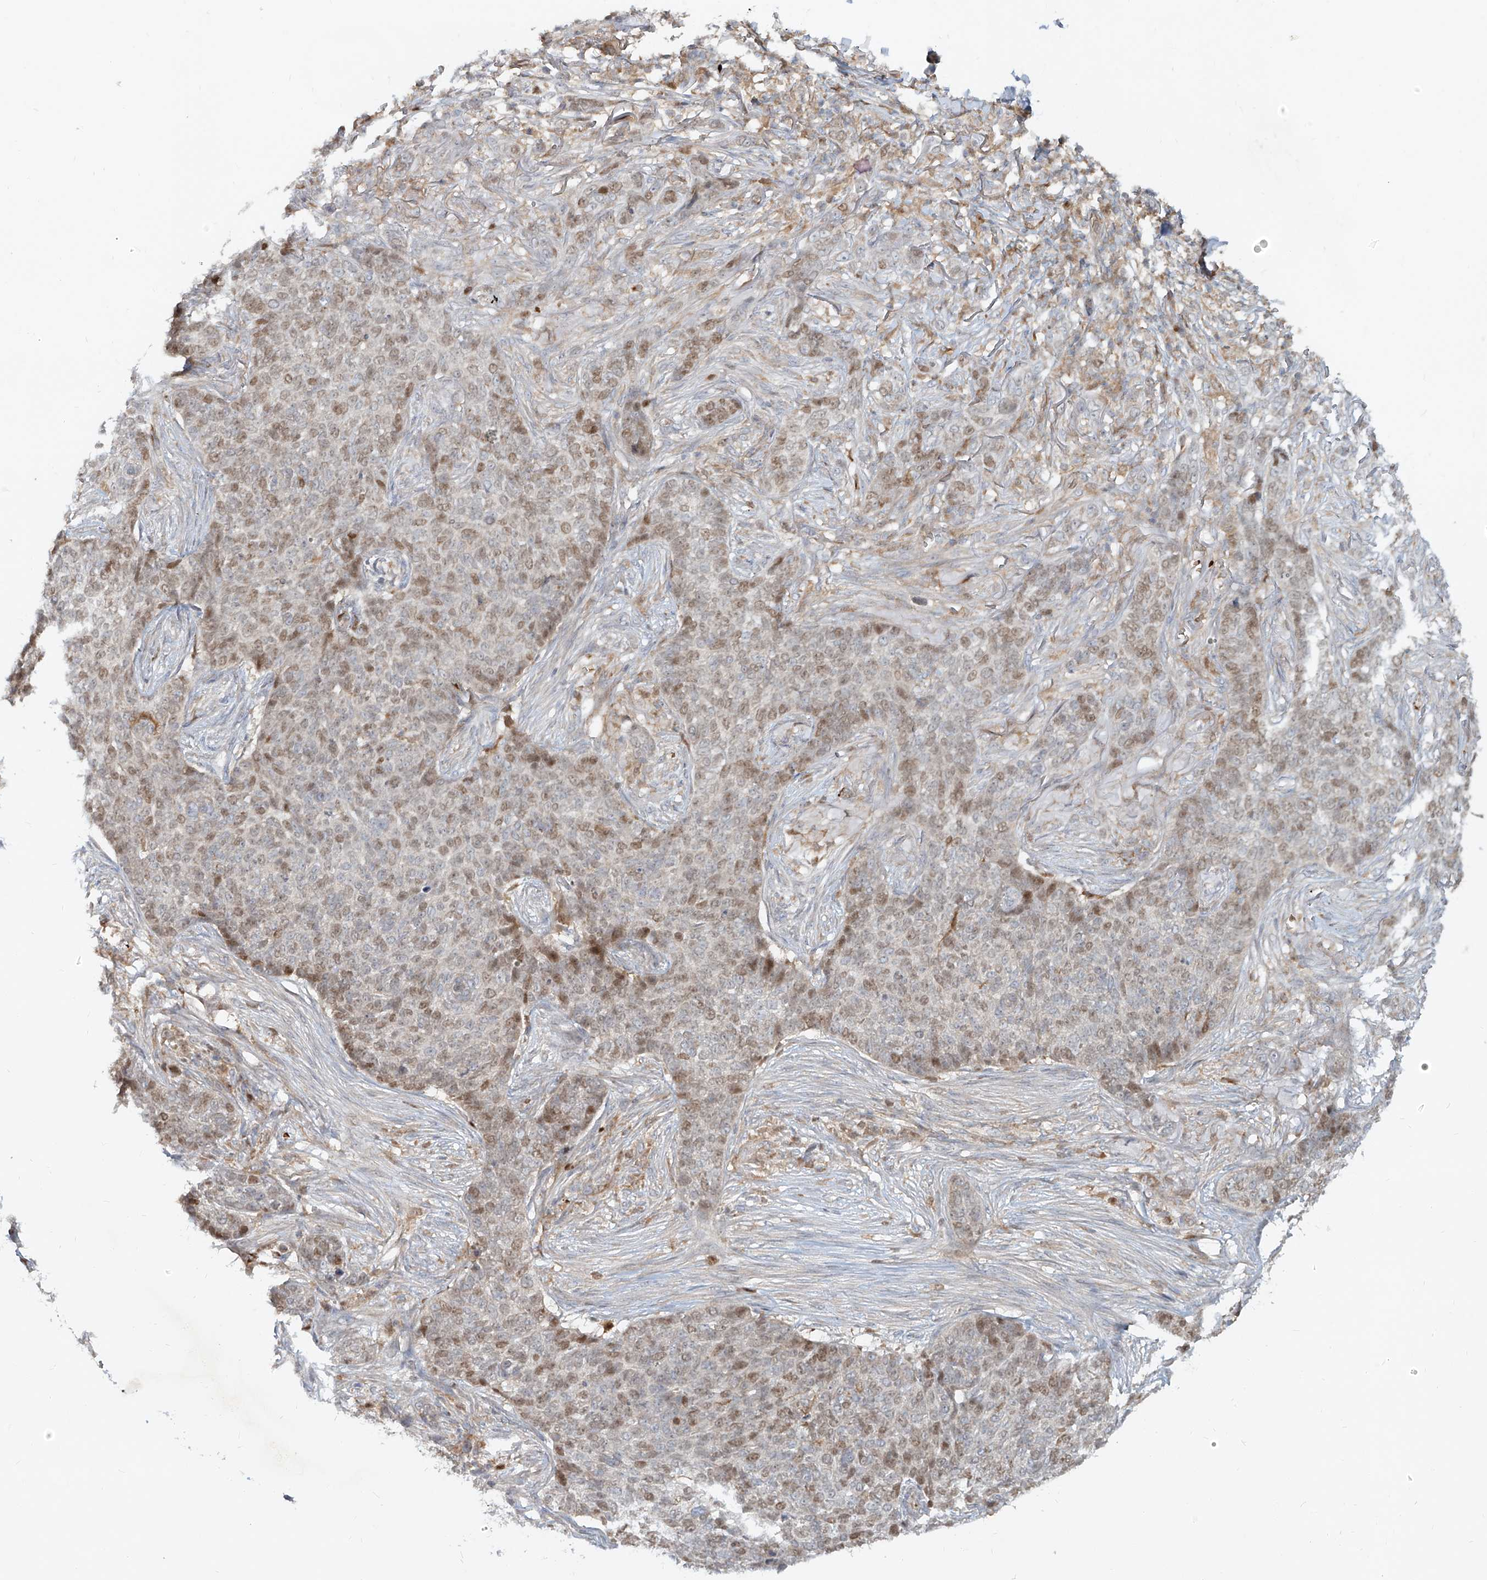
{"staining": {"intensity": "moderate", "quantity": "25%-75%", "location": "nuclear"}, "tissue": "skin cancer", "cell_type": "Tumor cells", "image_type": "cancer", "snomed": [{"axis": "morphology", "description": "Basal cell carcinoma"}, {"axis": "topography", "description": "Skin"}], "caption": "Protein analysis of skin cancer tissue exhibits moderate nuclear positivity in about 25%-75% of tumor cells. (brown staining indicates protein expression, while blue staining denotes nuclei).", "gene": "FGD2", "patient": {"sex": "male", "age": 85}}